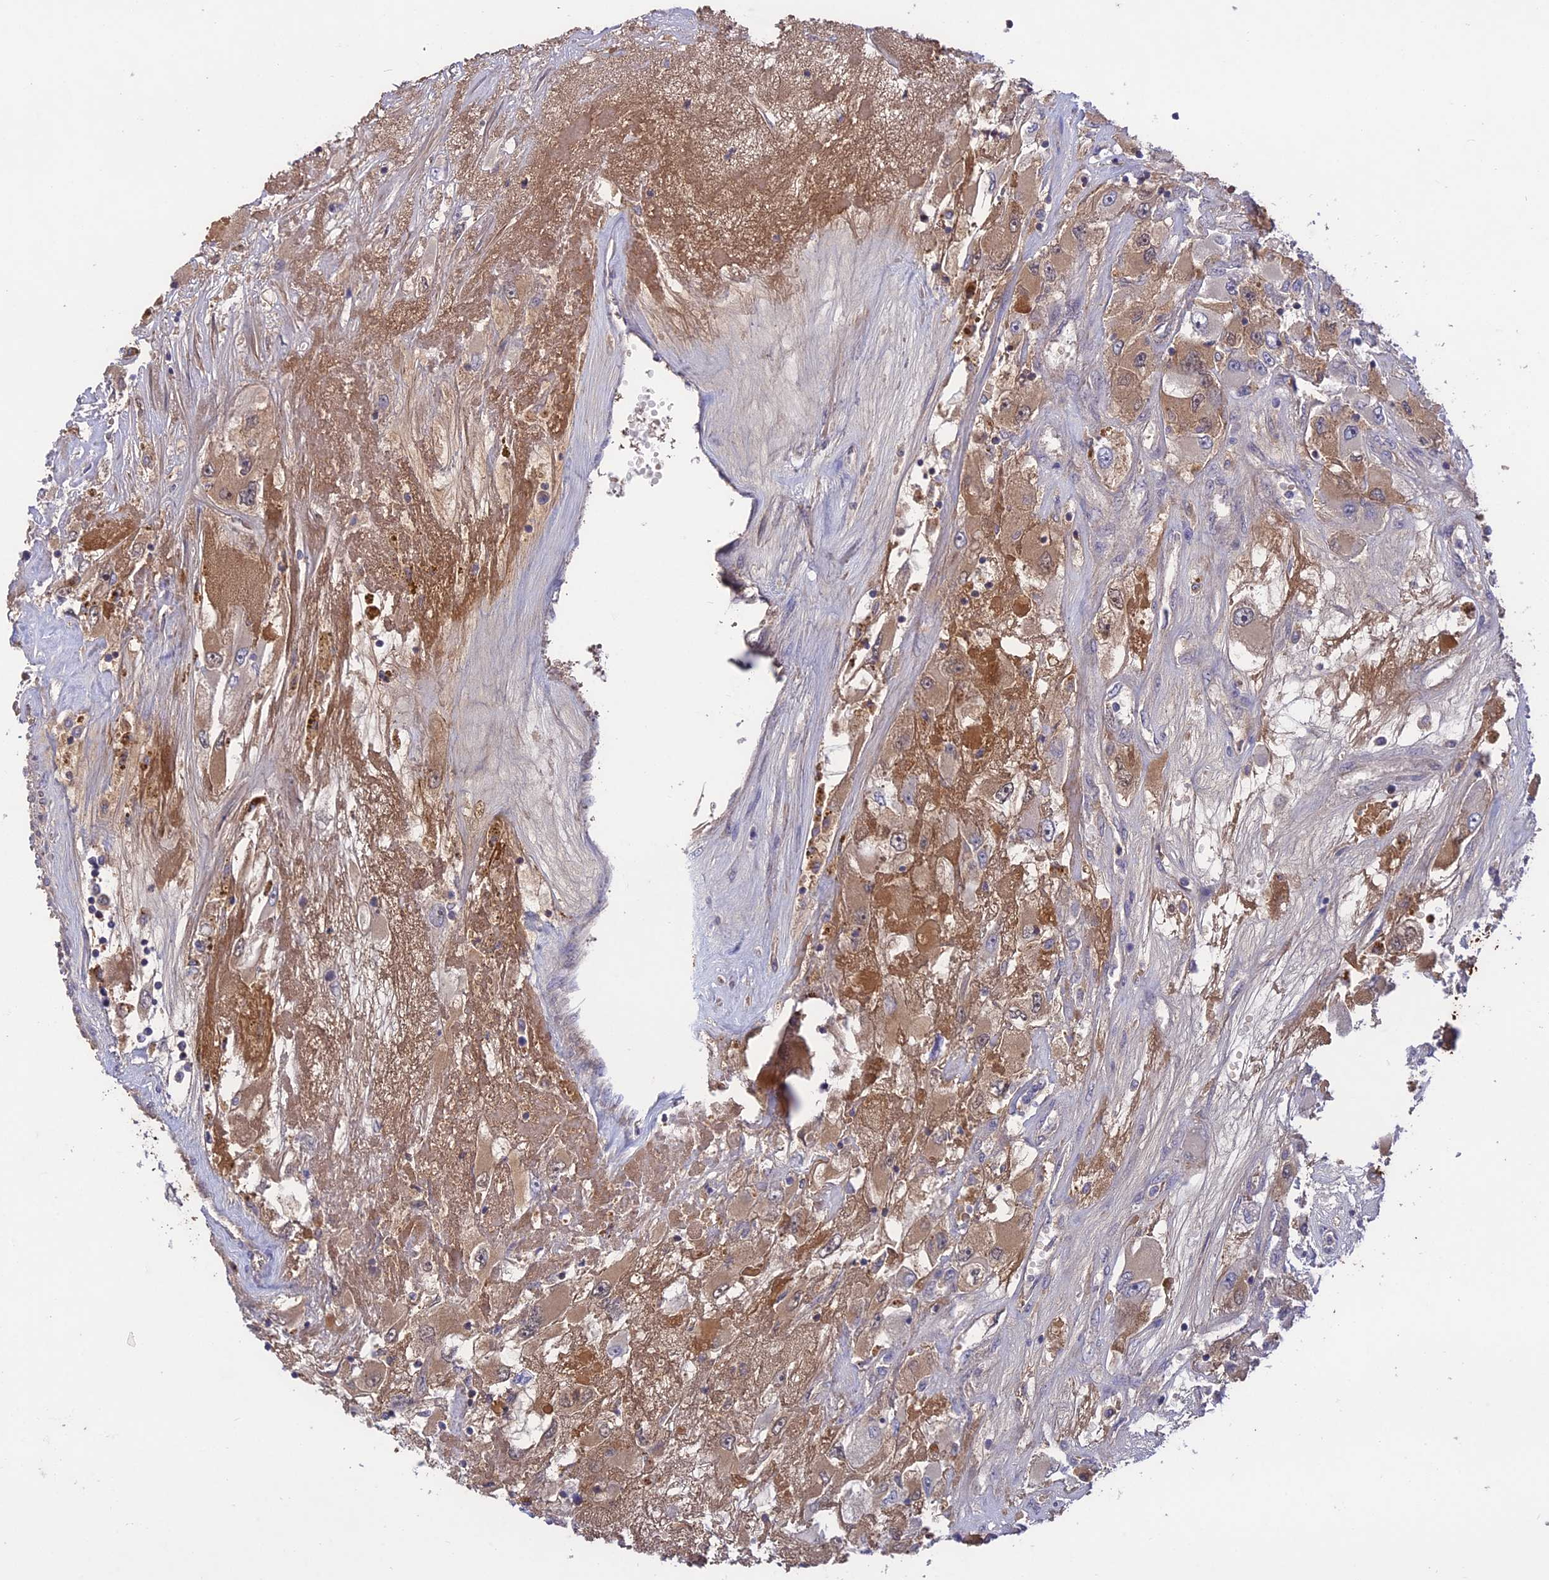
{"staining": {"intensity": "moderate", "quantity": ">75%", "location": "cytoplasmic/membranous"}, "tissue": "renal cancer", "cell_type": "Tumor cells", "image_type": "cancer", "snomed": [{"axis": "morphology", "description": "Adenocarcinoma, NOS"}, {"axis": "topography", "description": "Kidney"}], "caption": "About >75% of tumor cells in human renal adenocarcinoma reveal moderate cytoplasmic/membranous protein staining as visualized by brown immunohistochemical staining.", "gene": "ADO", "patient": {"sex": "female", "age": 52}}